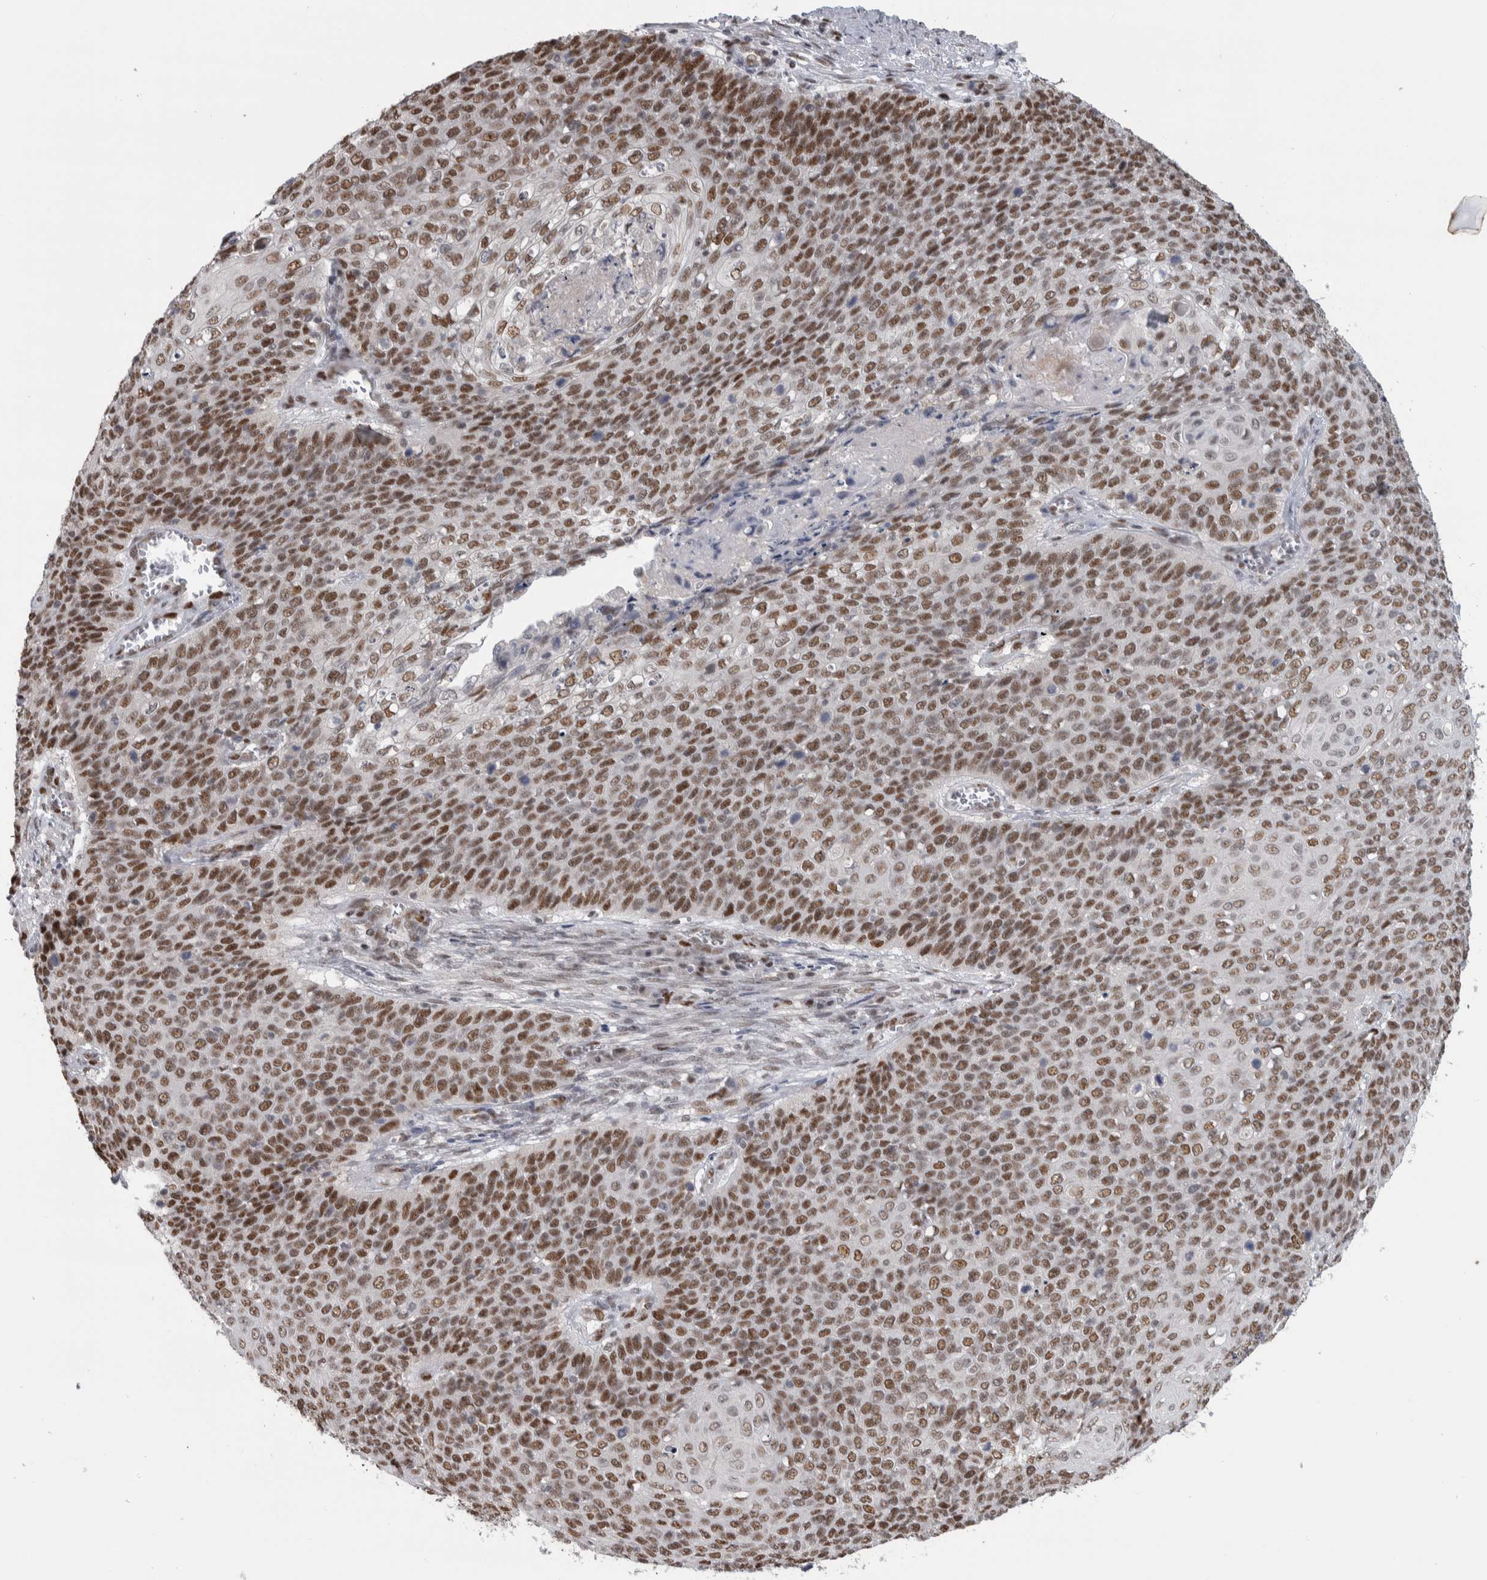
{"staining": {"intensity": "strong", "quantity": ">75%", "location": "nuclear"}, "tissue": "cervical cancer", "cell_type": "Tumor cells", "image_type": "cancer", "snomed": [{"axis": "morphology", "description": "Squamous cell carcinoma, NOS"}, {"axis": "topography", "description": "Cervix"}], "caption": "A high-resolution histopathology image shows immunohistochemistry staining of squamous cell carcinoma (cervical), which demonstrates strong nuclear expression in approximately >75% of tumor cells.", "gene": "HEXIM2", "patient": {"sex": "female", "age": 39}}